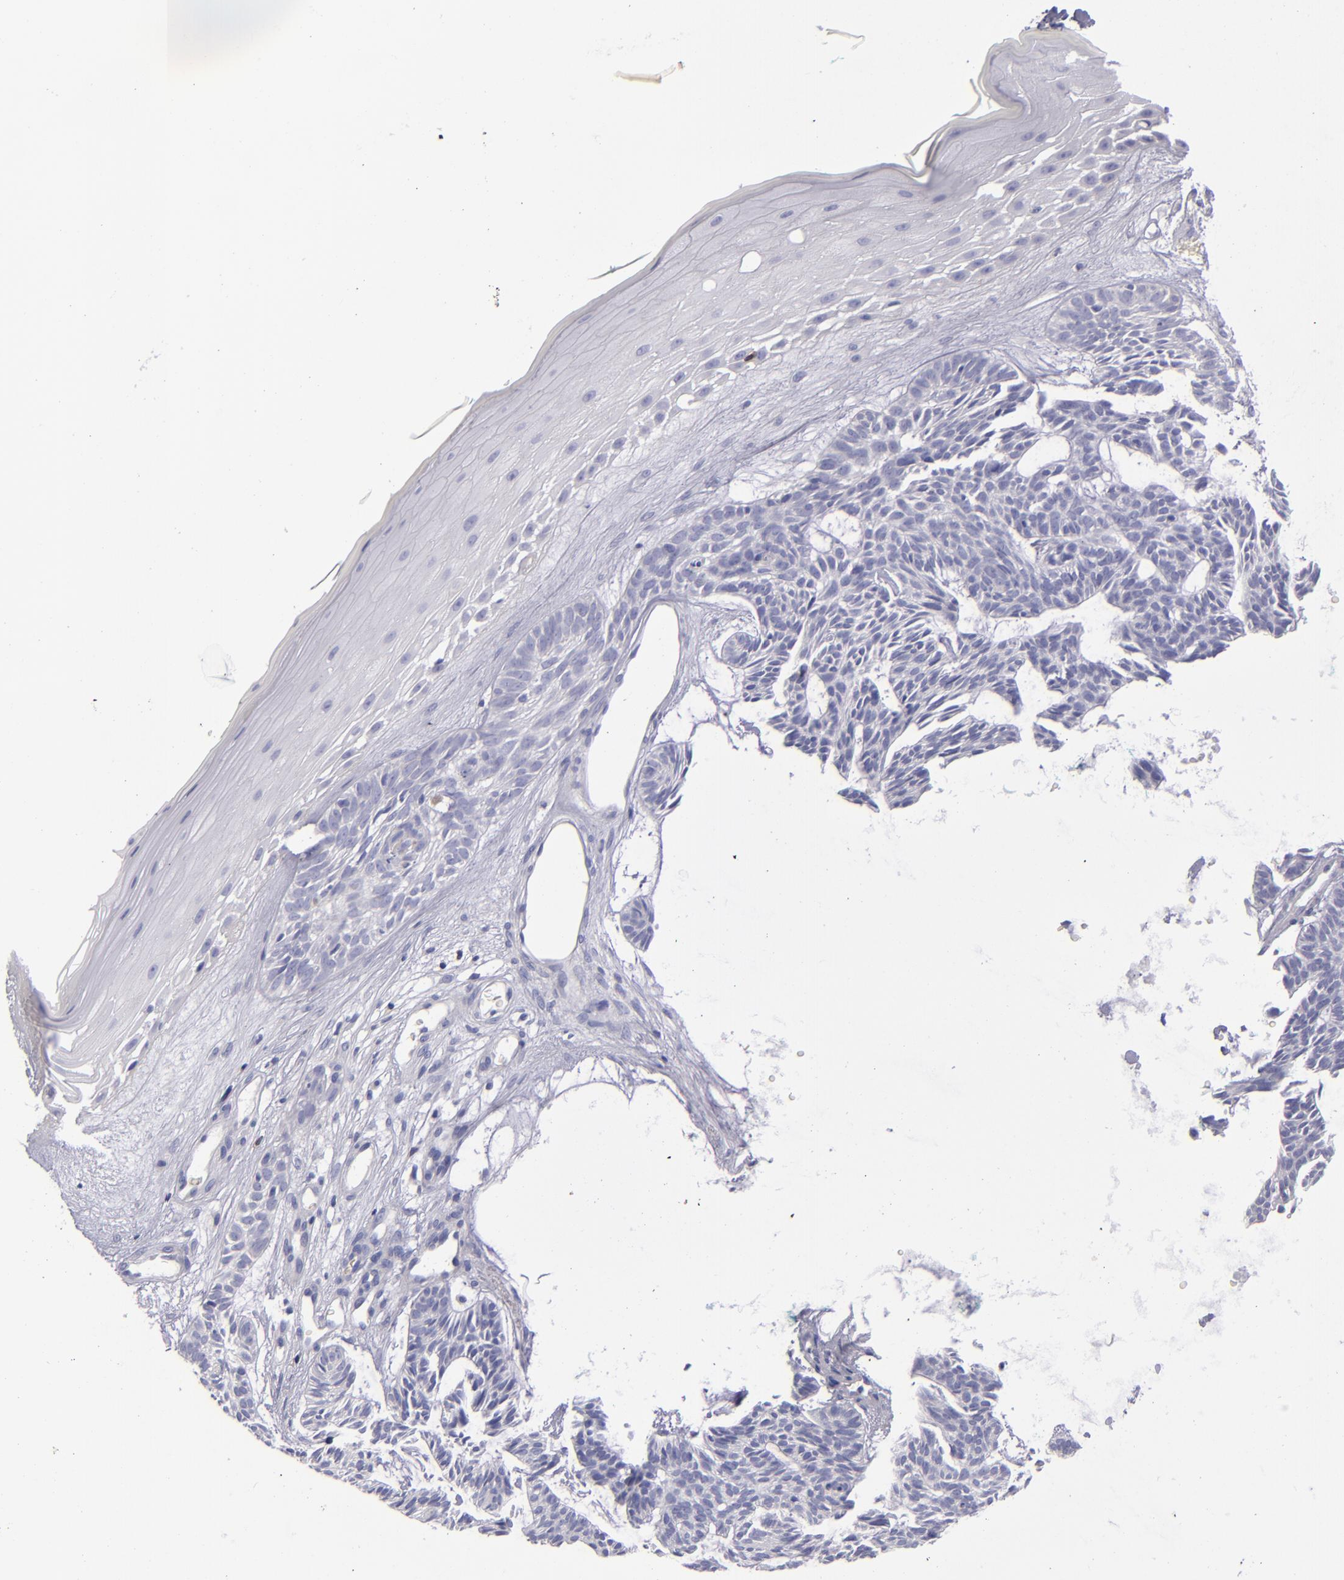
{"staining": {"intensity": "negative", "quantity": "none", "location": "none"}, "tissue": "skin cancer", "cell_type": "Tumor cells", "image_type": "cancer", "snomed": [{"axis": "morphology", "description": "Basal cell carcinoma"}, {"axis": "topography", "description": "Skin"}], "caption": "A micrograph of skin basal cell carcinoma stained for a protein reveals no brown staining in tumor cells. Brightfield microscopy of immunohistochemistry stained with DAB (3,3'-diaminobenzidine) (brown) and hematoxylin (blue), captured at high magnification.", "gene": "CD2", "patient": {"sex": "male", "age": 75}}